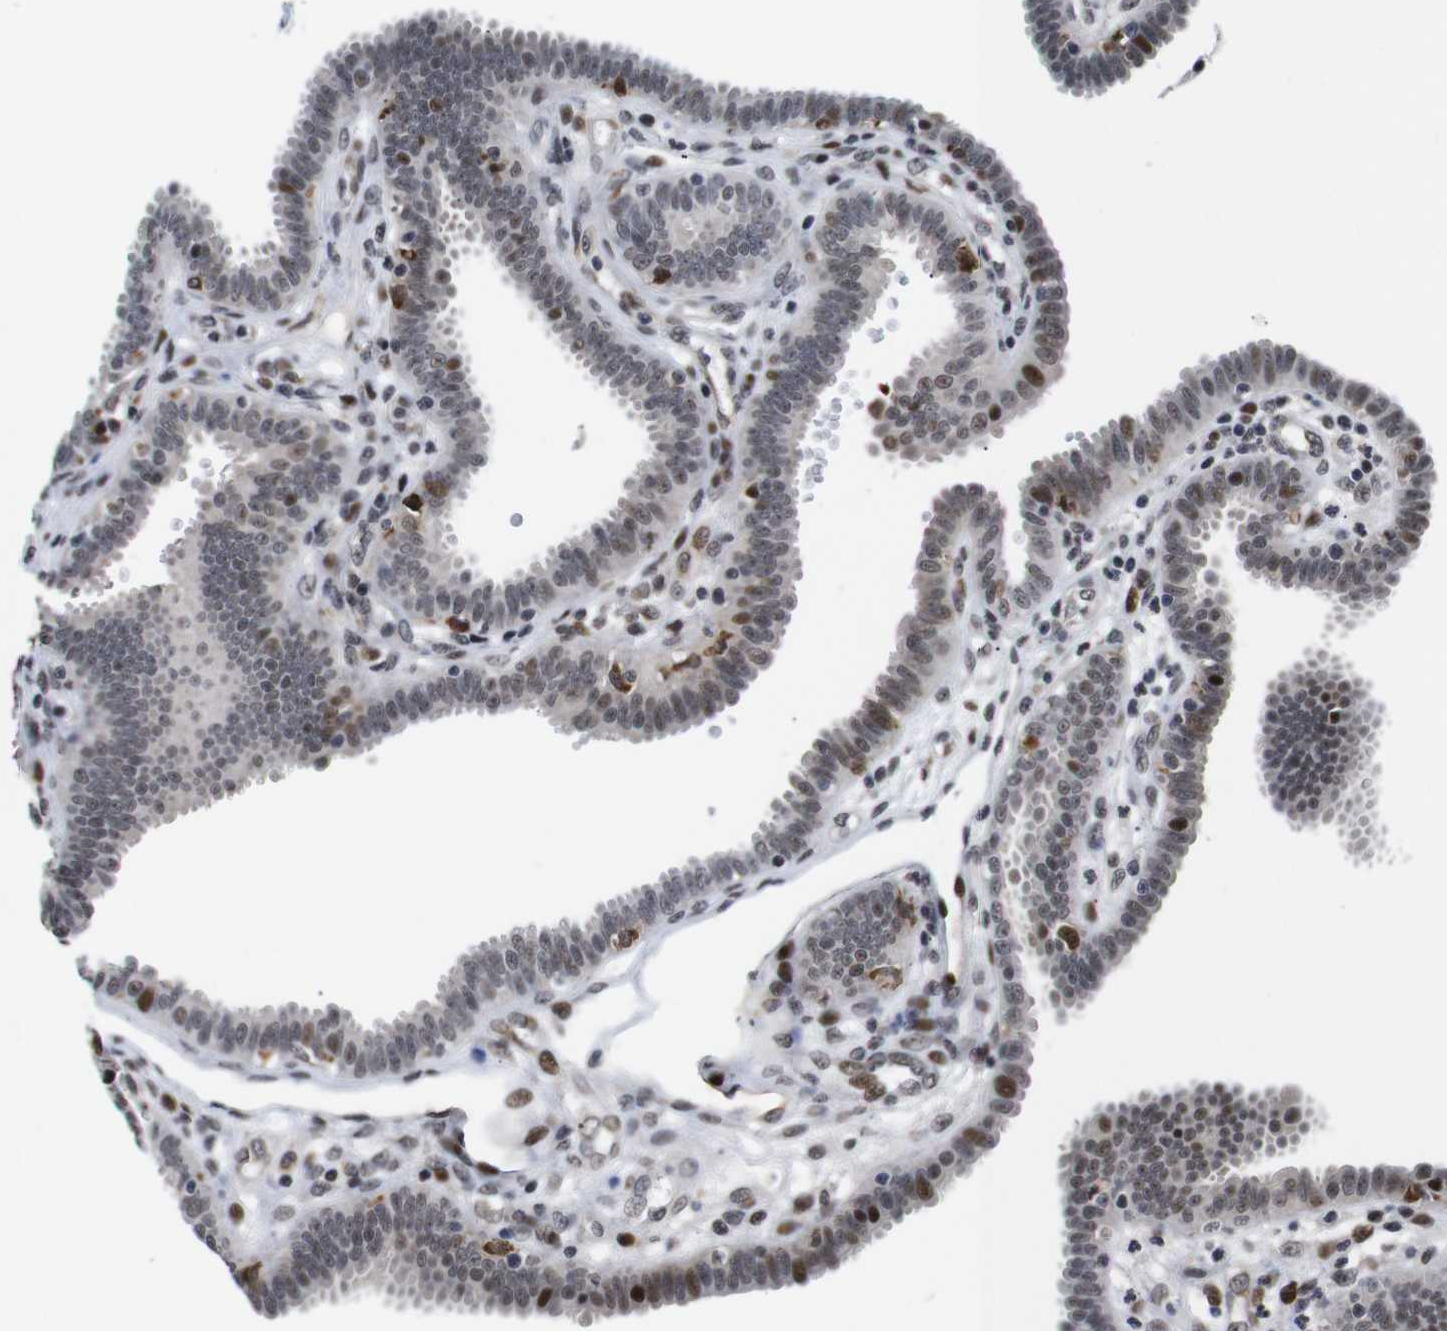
{"staining": {"intensity": "strong", "quantity": "<25%", "location": "nuclear"}, "tissue": "fallopian tube", "cell_type": "Glandular cells", "image_type": "normal", "snomed": [{"axis": "morphology", "description": "Normal tissue, NOS"}, {"axis": "topography", "description": "Fallopian tube"}], "caption": "An IHC micrograph of normal tissue is shown. Protein staining in brown highlights strong nuclear positivity in fallopian tube within glandular cells.", "gene": "EIF4G1", "patient": {"sex": "female", "age": 32}}